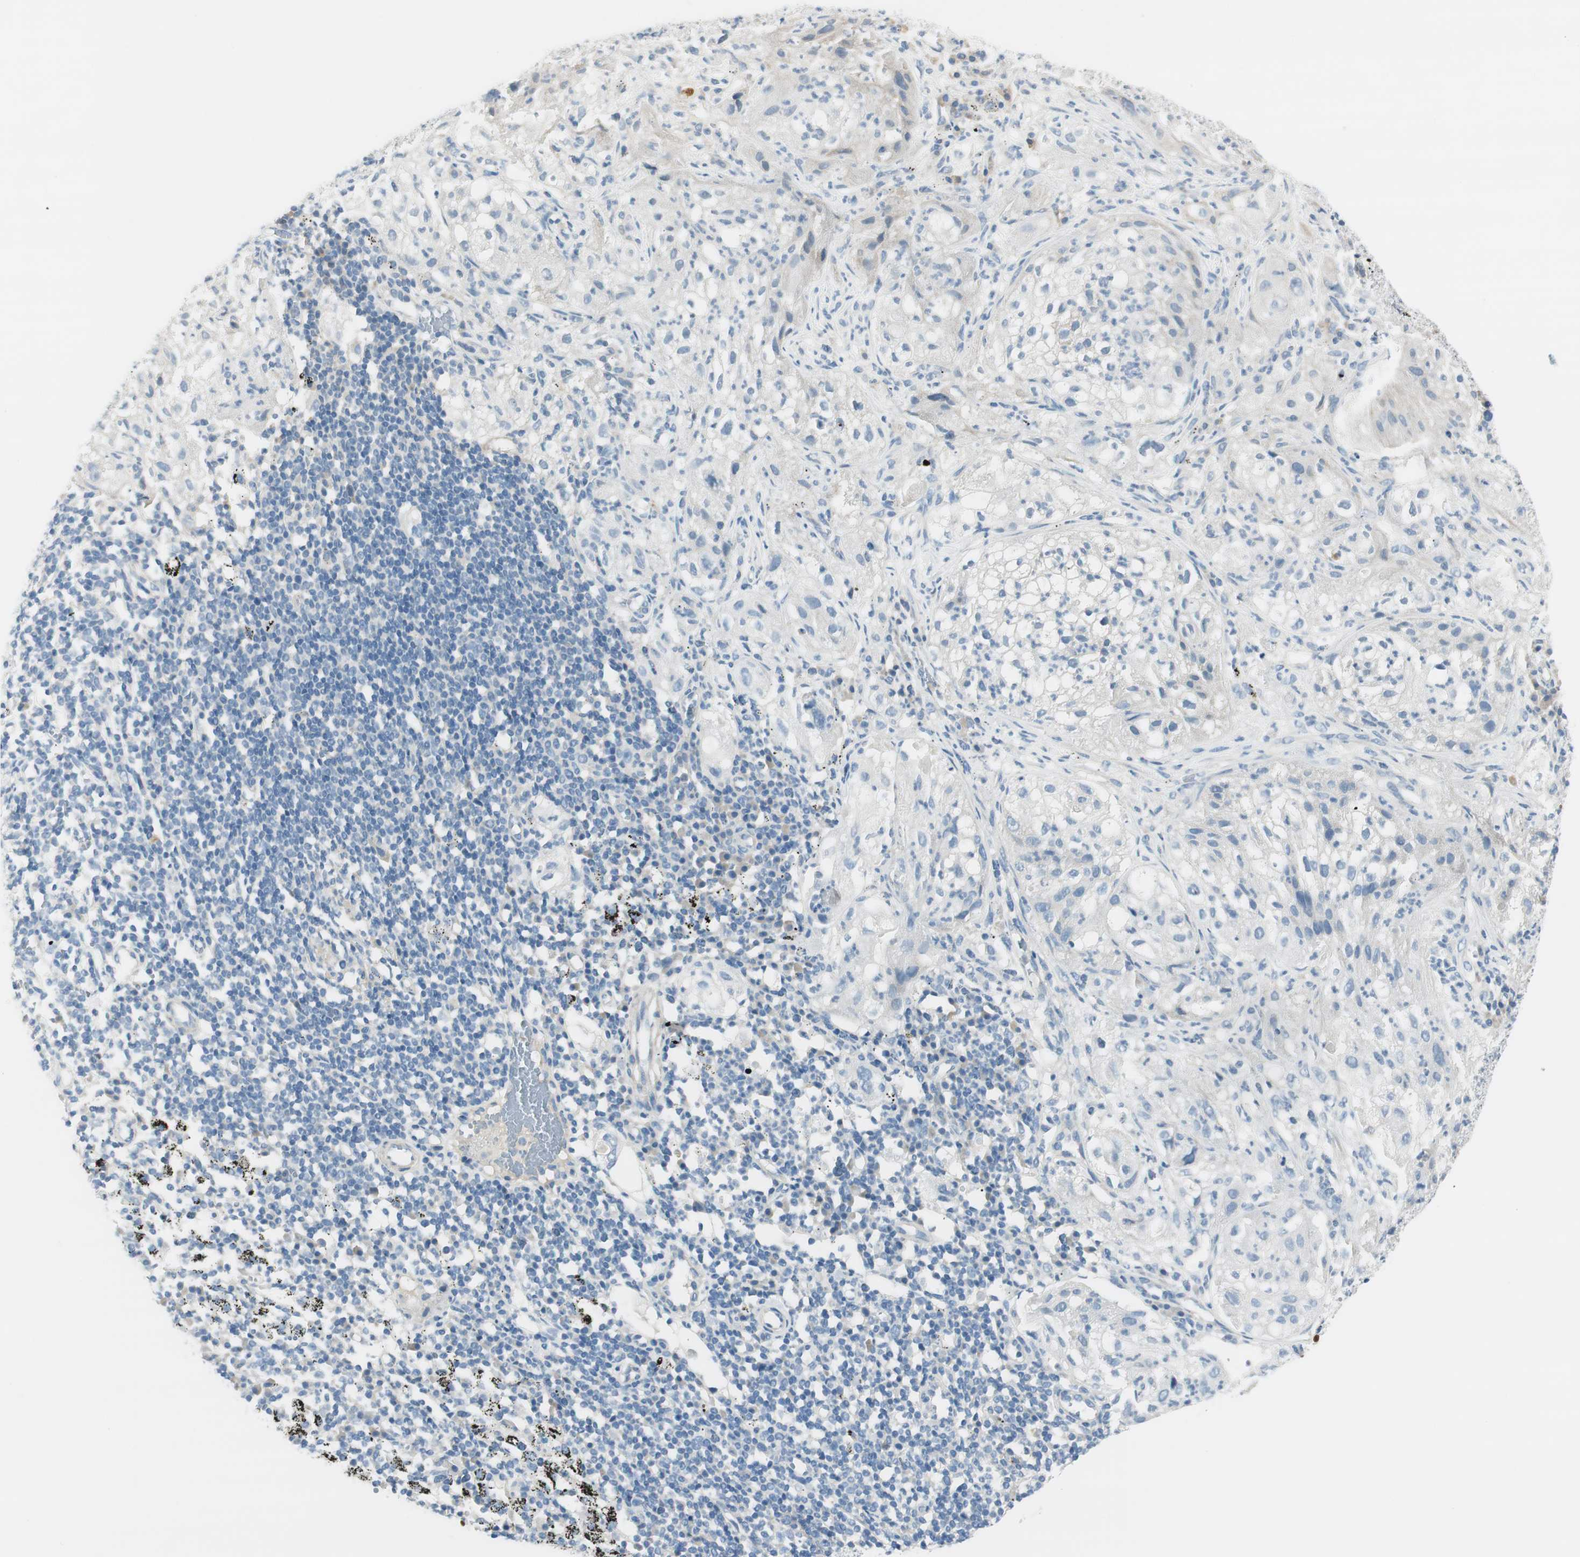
{"staining": {"intensity": "negative", "quantity": "none", "location": "none"}, "tissue": "lung cancer", "cell_type": "Tumor cells", "image_type": "cancer", "snomed": [{"axis": "morphology", "description": "Inflammation, NOS"}, {"axis": "morphology", "description": "Squamous cell carcinoma, NOS"}, {"axis": "topography", "description": "Lymph node"}, {"axis": "topography", "description": "Soft tissue"}, {"axis": "topography", "description": "Lung"}], "caption": "Histopathology image shows no protein staining in tumor cells of lung cancer (squamous cell carcinoma) tissue.", "gene": "TACR3", "patient": {"sex": "male", "age": 66}}